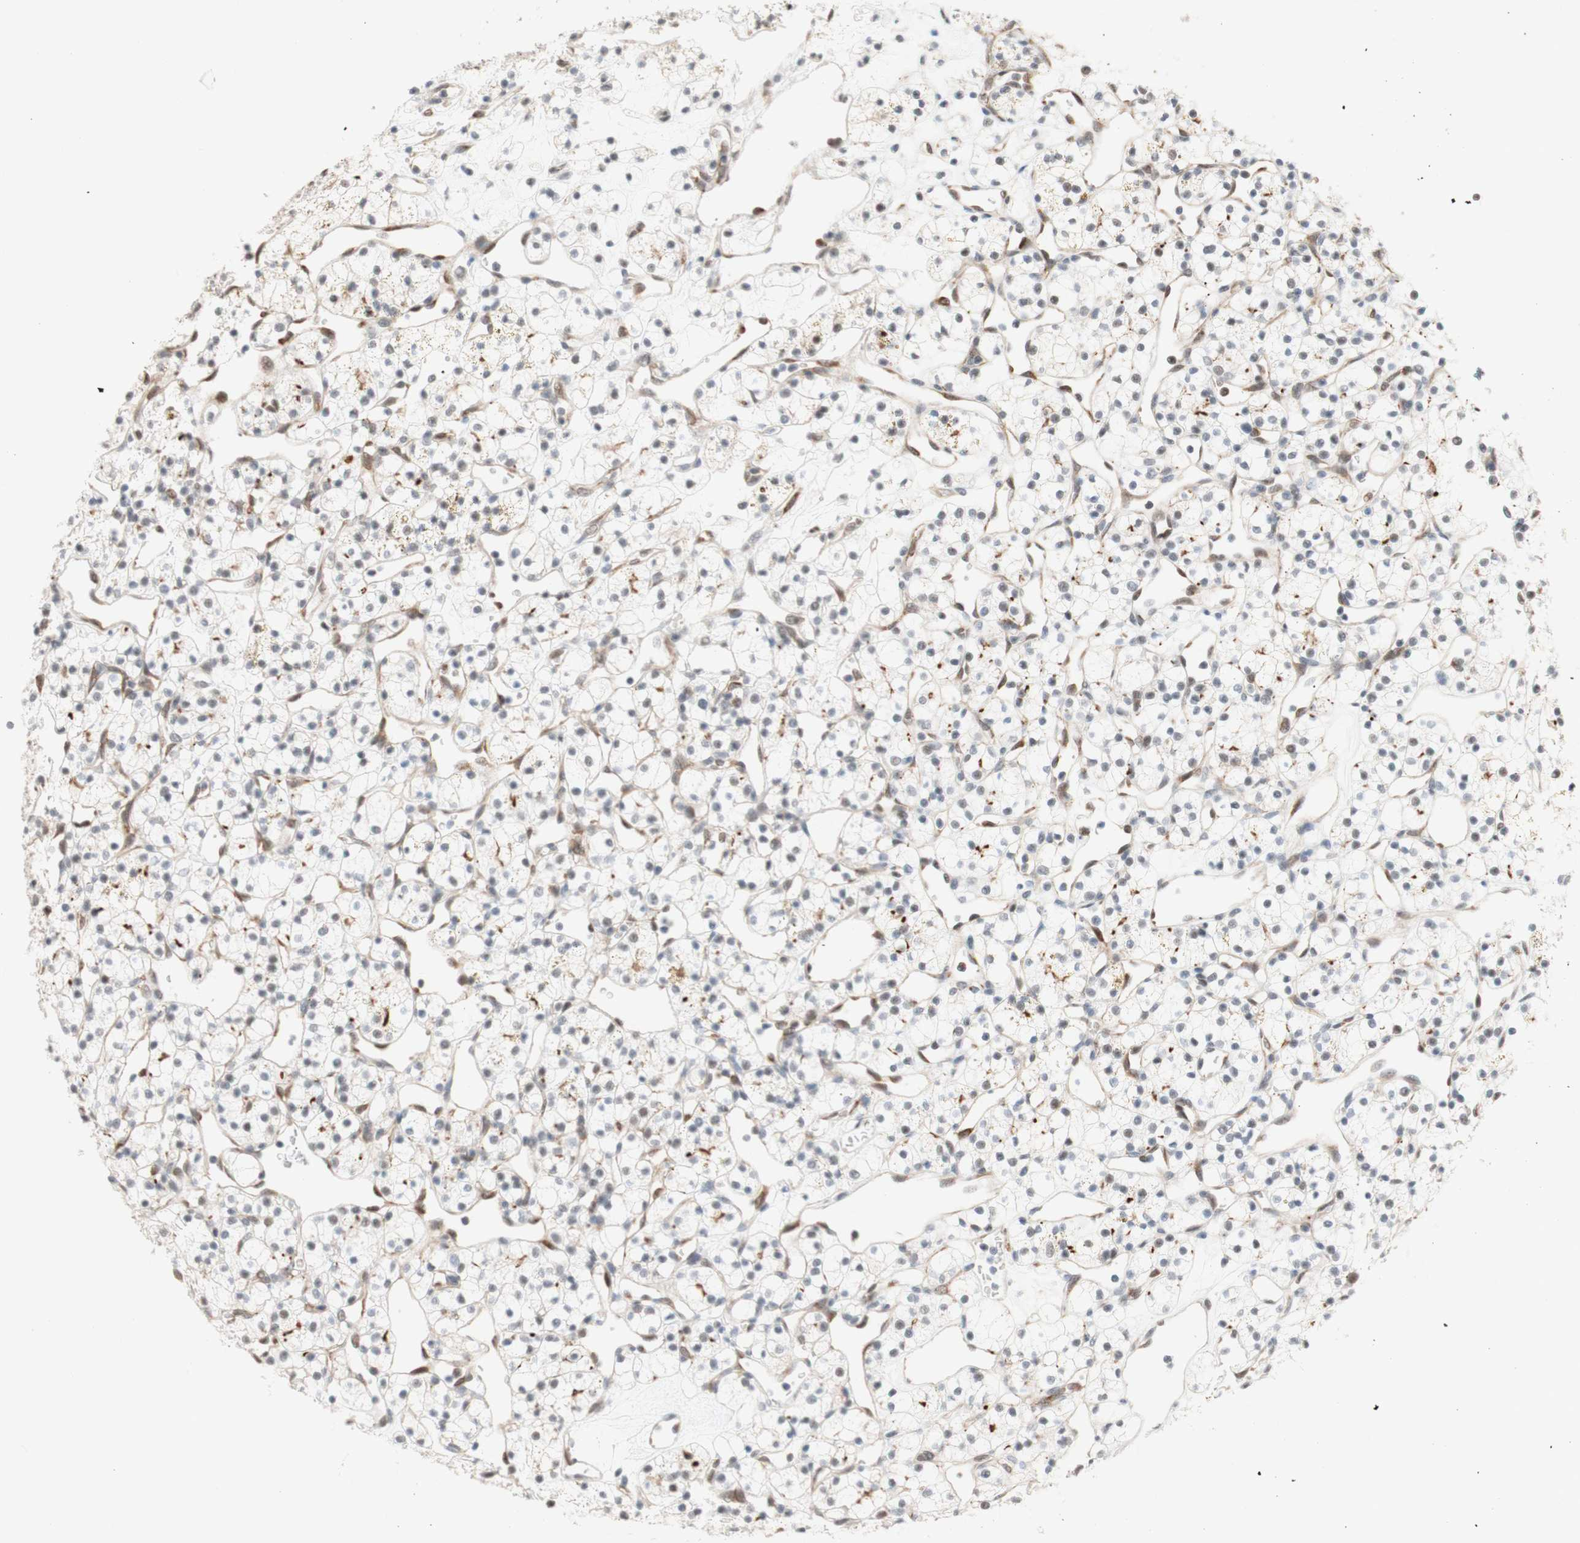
{"staining": {"intensity": "negative", "quantity": "none", "location": "none"}, "tissue": "renal cancer", "cell_type": "Tumor cells", "image_type": "cancer", "snomed": [{"axis": "morphology", "description": "Adenocarcinoma, NOS"}, {"axis": "topography", "description": "Kidney"}], "caption": "DAB (3,3'-diaminobenzidine) immunohistochemical staining of adenocarcinoma (renal) demonstrates no significant staining in tumor cells.", "gene": "SAP18", "patient": {"sex": "female", "age": 60}}